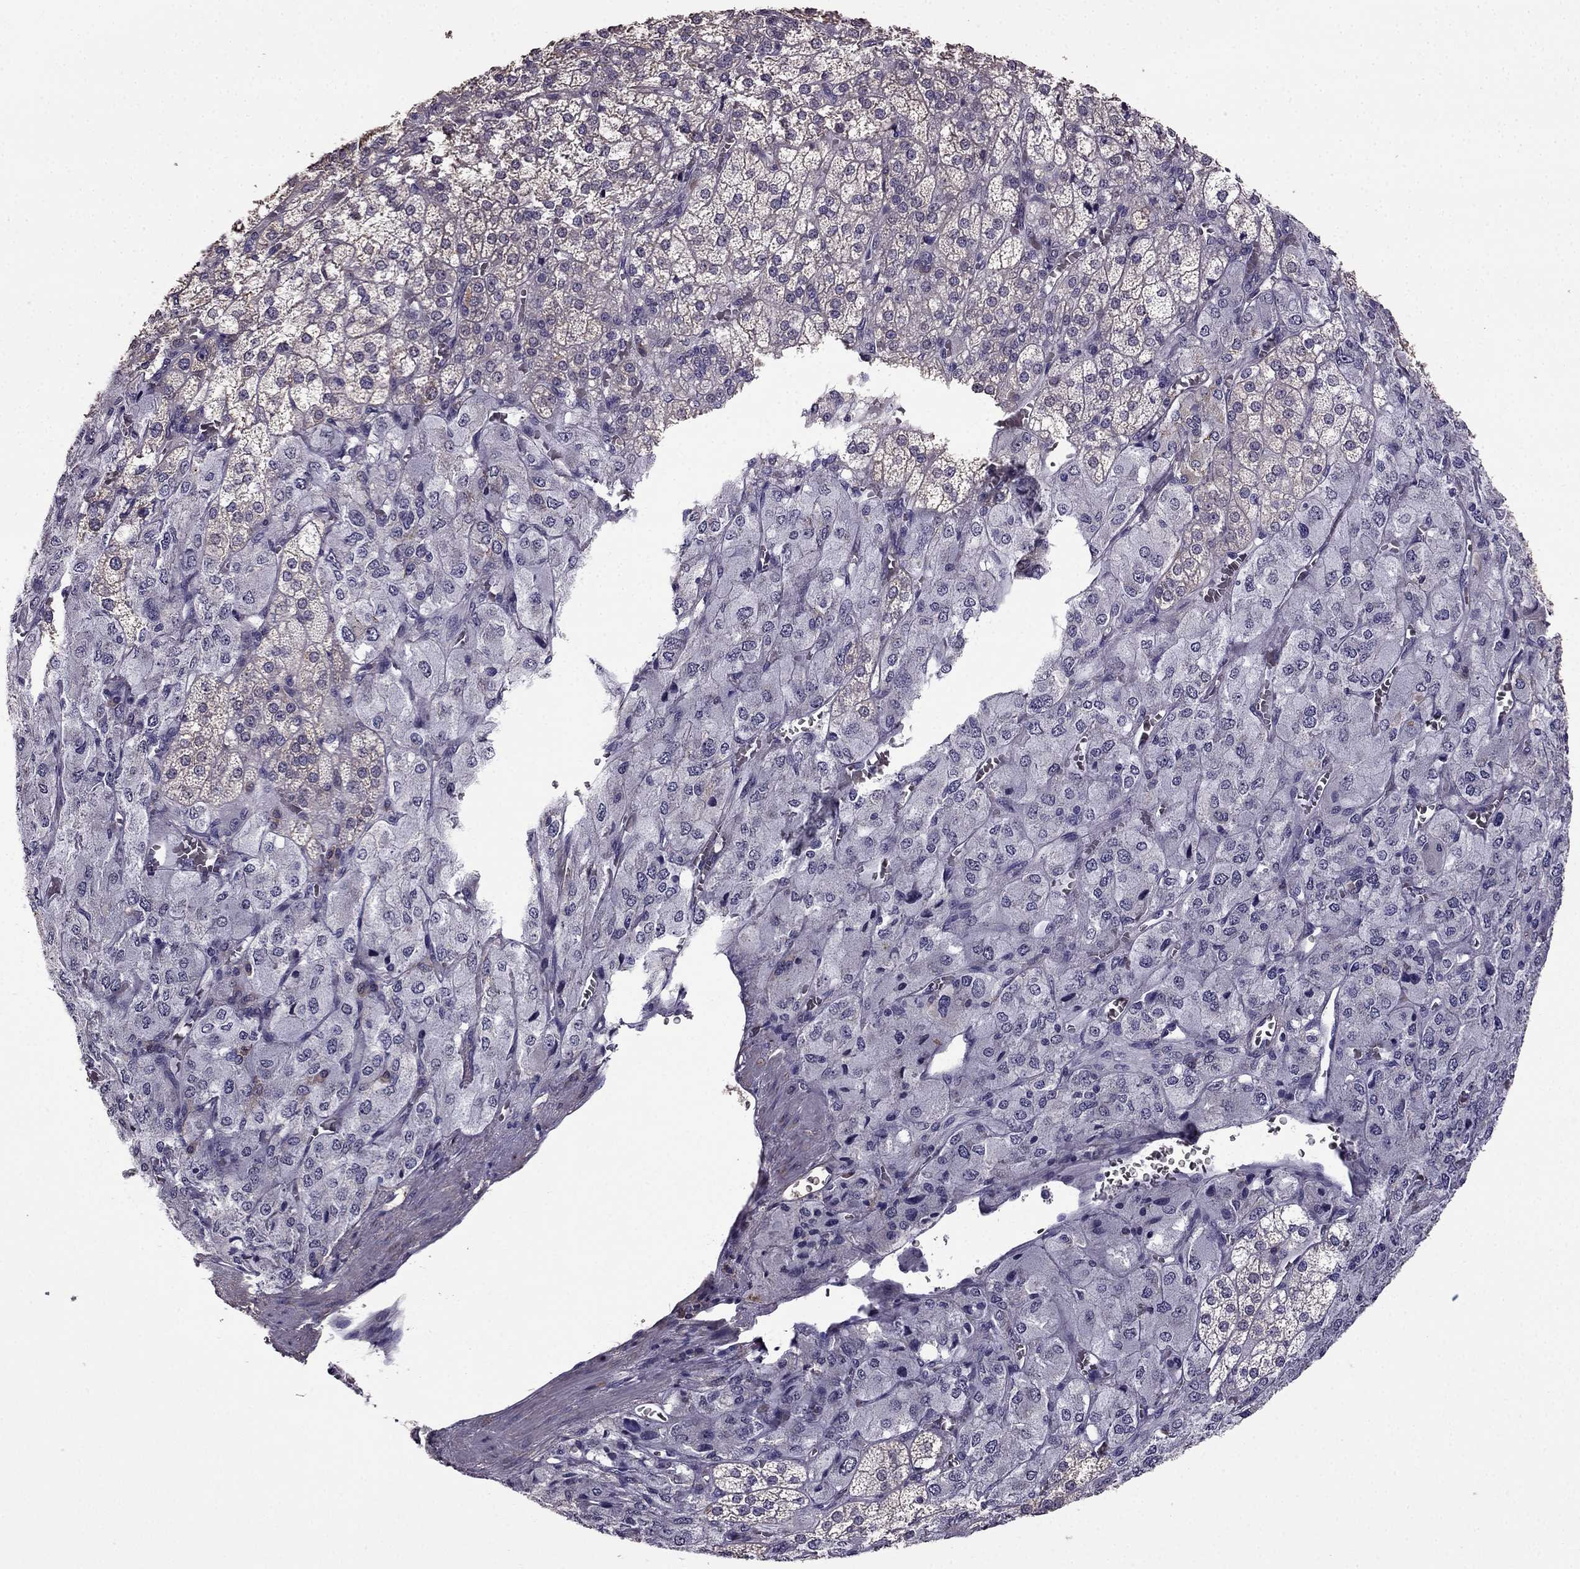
{"staining": {"intensity": "weak", "quantity": "<25%", "location": "cytoplasmic/membranous"}, "tissue": "adrenal gland", "cell_type": "Glandular cells", "image_type": "normal", "snomed": [{"axis": "morphology", "description": "Normal tissue, NOS"}, {"axis": "topography", "description": "Adrenal gland"}], "caption": "Glandular cells show no significant expression in unremarkable adrenal gland. (Stains: DAB (3,3'-diaminobenzidine) IHC with hematoxylin counter stain, Microscopy: brightfield microscopy at high magnification).", "gene": "CDH9", "patient": {"sex": "female", "age": 60}}